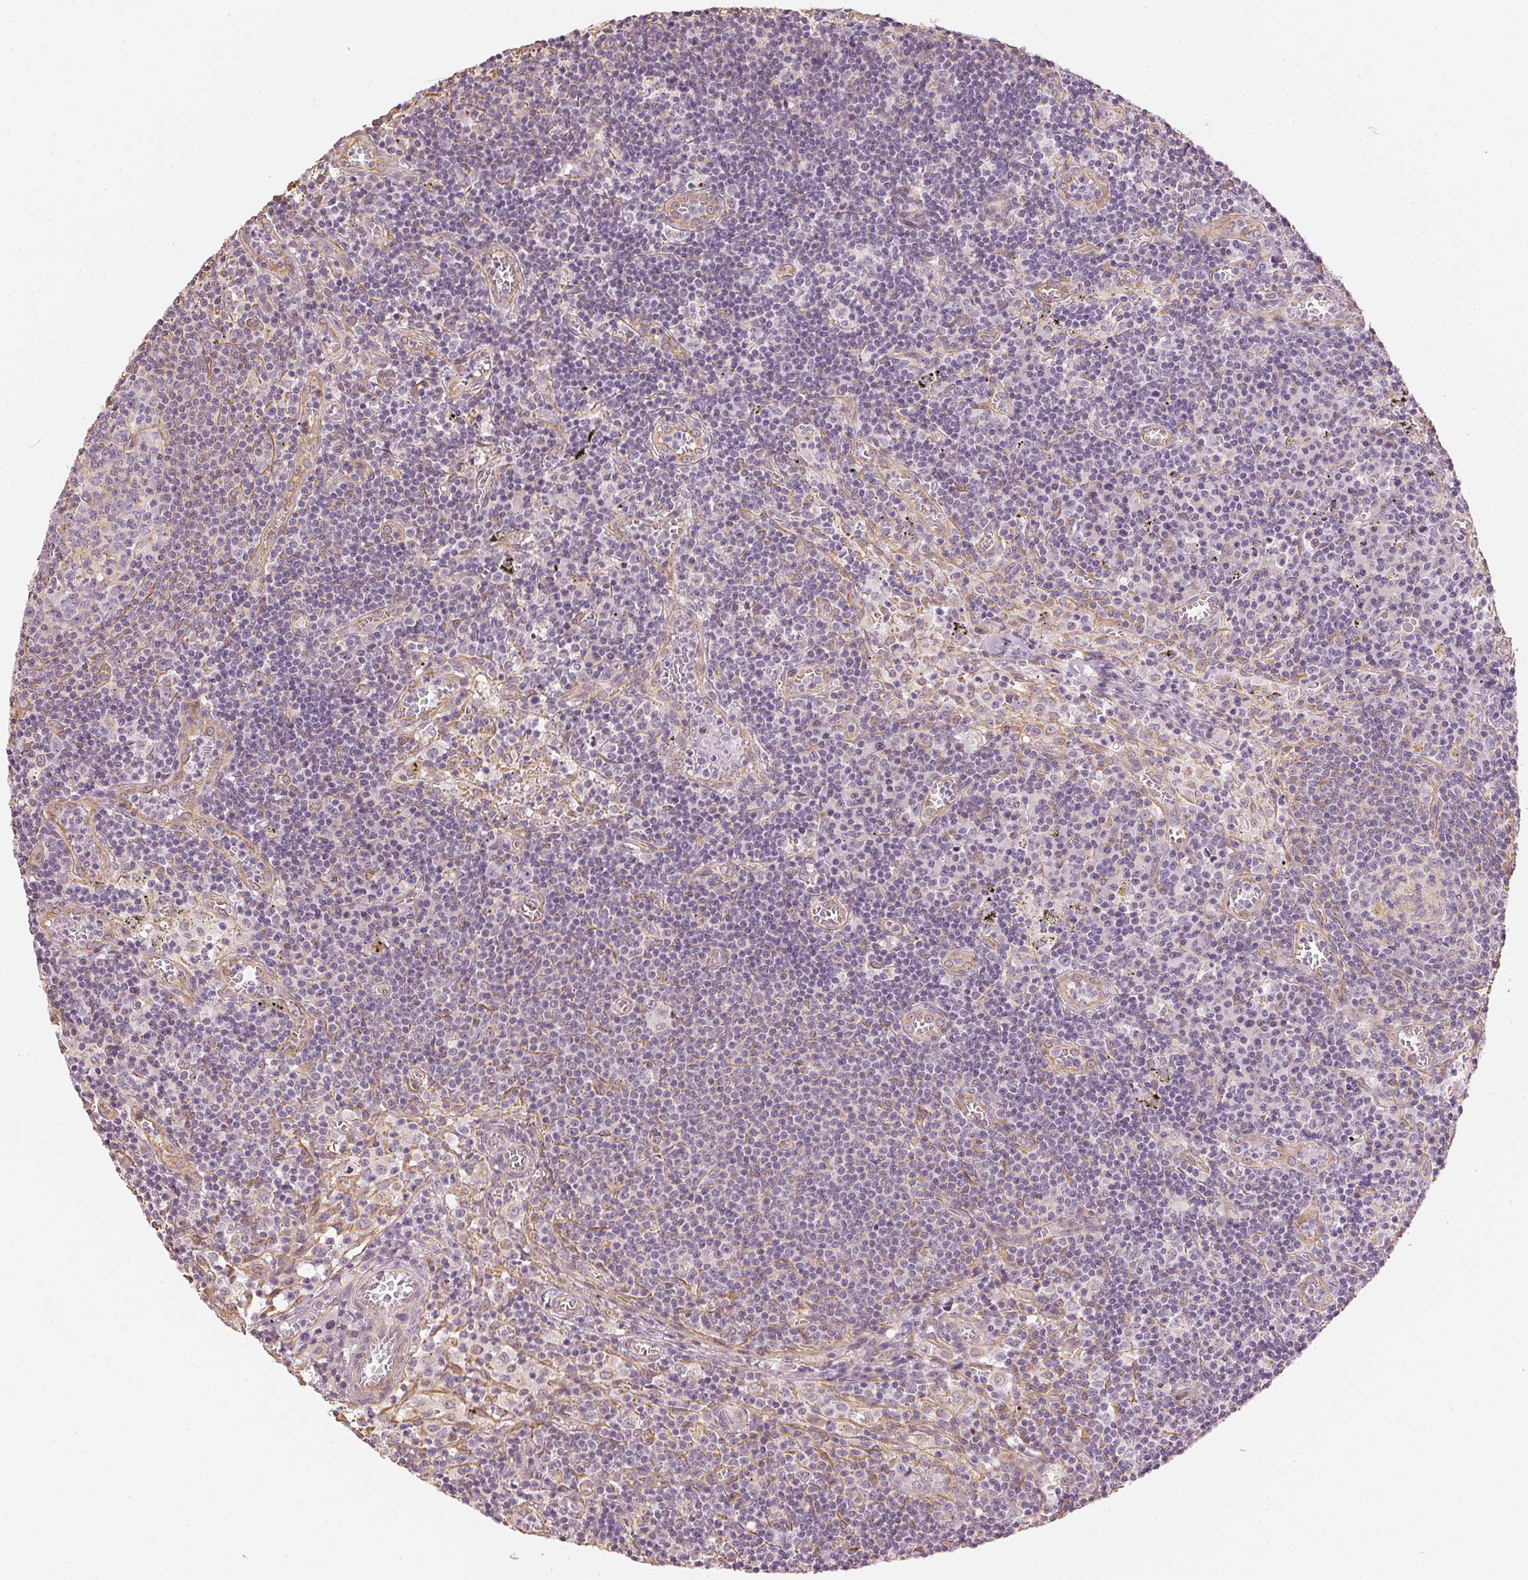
{"staining": {"intensity": "negative", "quantity": "none", "location": "none"}, "tissue": "lymph node", "cell_type": "Germinal center cells", "image_type": "normal", "snomed": [{"axis": "morphology", "description": "Normal tissue, NOS"}, {"axis": "topography", "description": "Lymph node"}], "caption": "Immunohistochemical staining of unremarkable human lymph node shows no significant expression in germinal center cells.", "gene": "APLP1", "patient": {"sex": "male", "age": 62}}